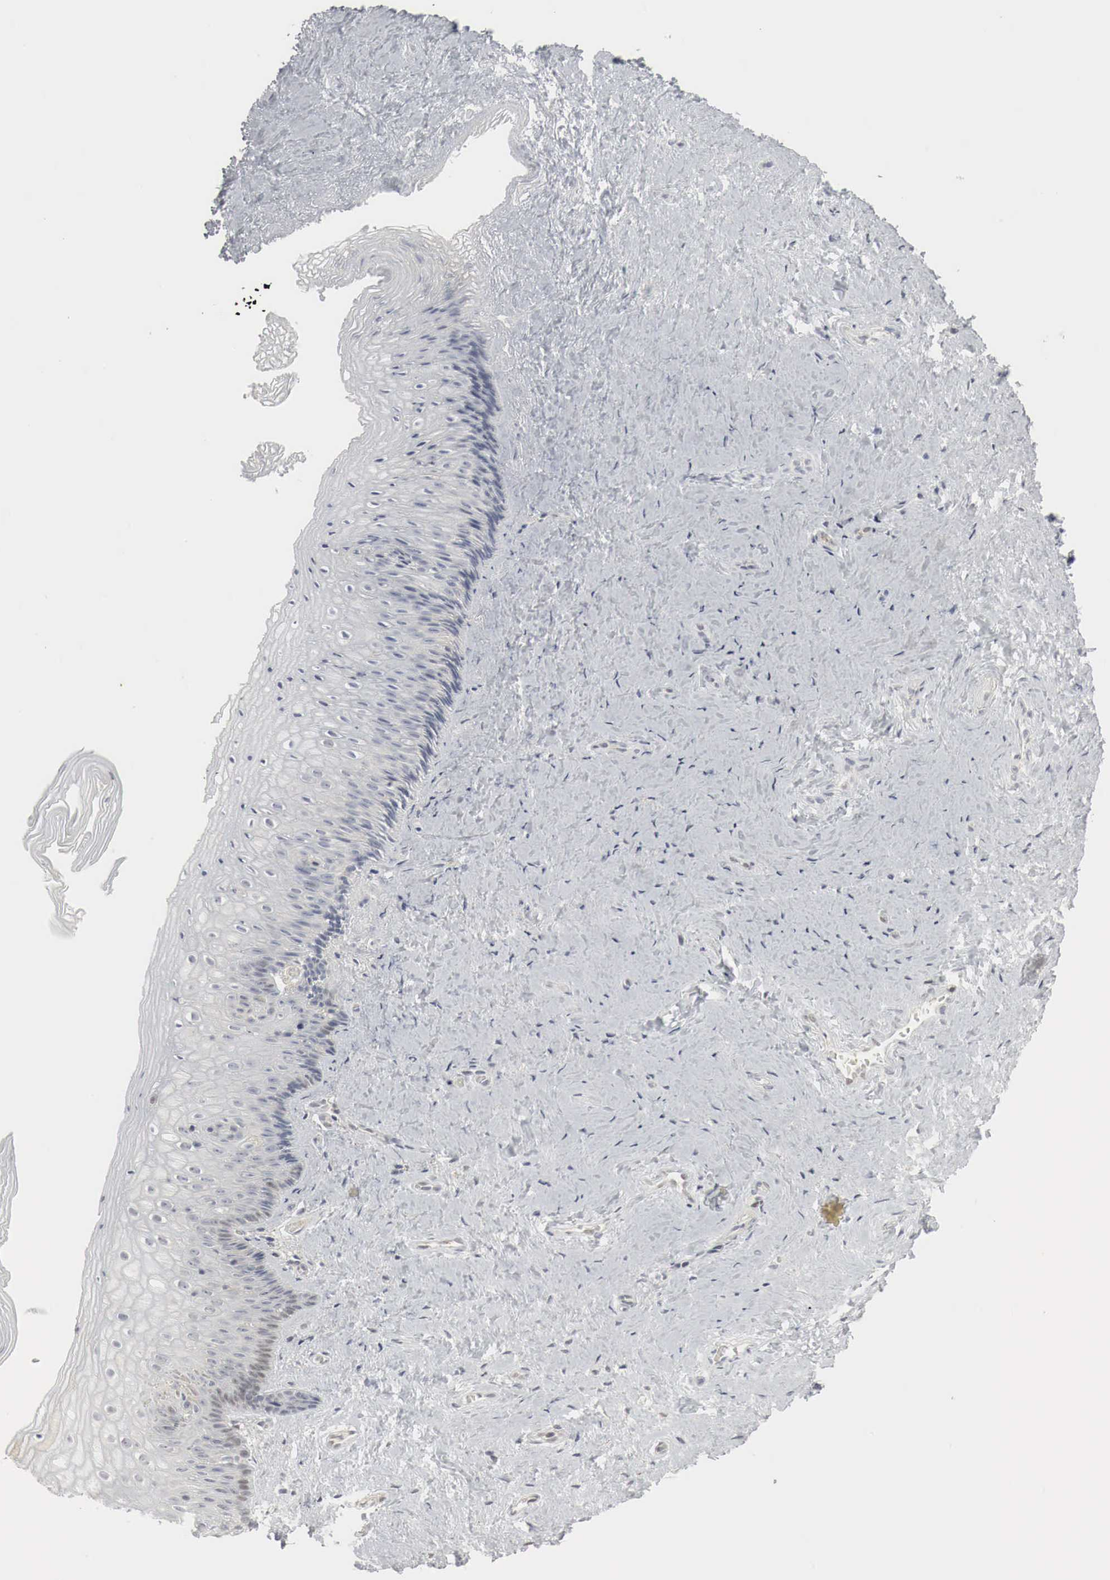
{"staining": {"intensity": "weak", "quantity": "<25%", "location": "nuclear"}, "tissue": "vagina", "cell_type": "Squamous epithelial cells", "image_type": "normal", "snomed": [{"axis": "morphology", "description": "Normal tissue, NOS"}, {"axis": "topography", "description": "Vagina"}], "caption": "An image of vagina stained for a protein exhibits no brown staining in squamous epithelial cells.", "gene": "MYC", "patient": {"sex": "female", "age": 46}}